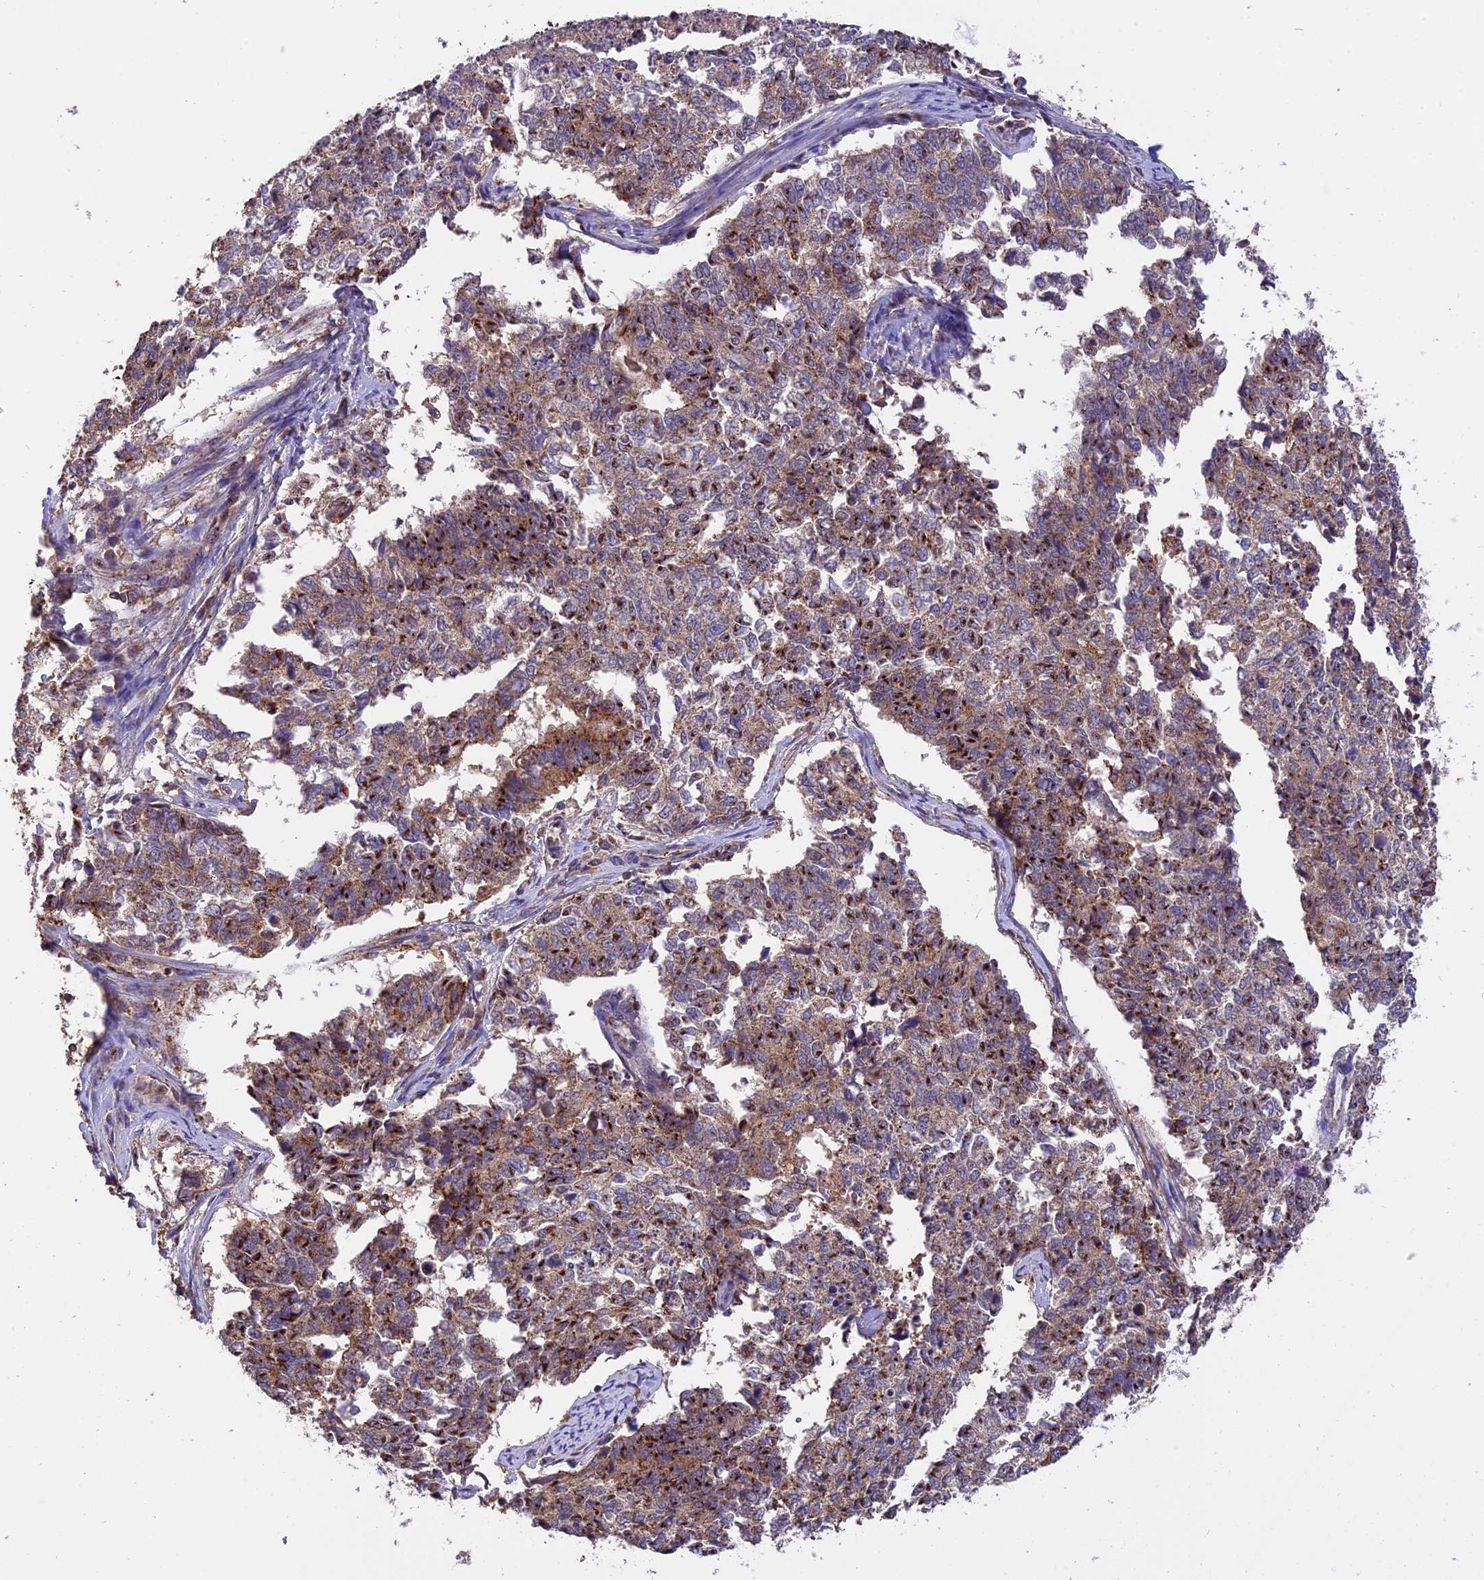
{"staining": {"intensity": "moderate", "quantity": "25%-75%", "location": "cytoplasmic/membranous"}, "tissue": "cervical cancer", "cell_type": "Tumor cells", "image_type": "cancer", "snomed": [{"axis": "morphology", "description": "Squamous cell carcinoma, NOS"}, {"axis": "topography", "description": "Cervix"}], "caption": "Cervical squamous cell carcinoma stained with a brown dye displays moderate cytoplasmic/membranous positive expression in about 25%-75% of tumor cells.", "gene": "PEX3", "patient": {"sex": "female", "age": 63}}